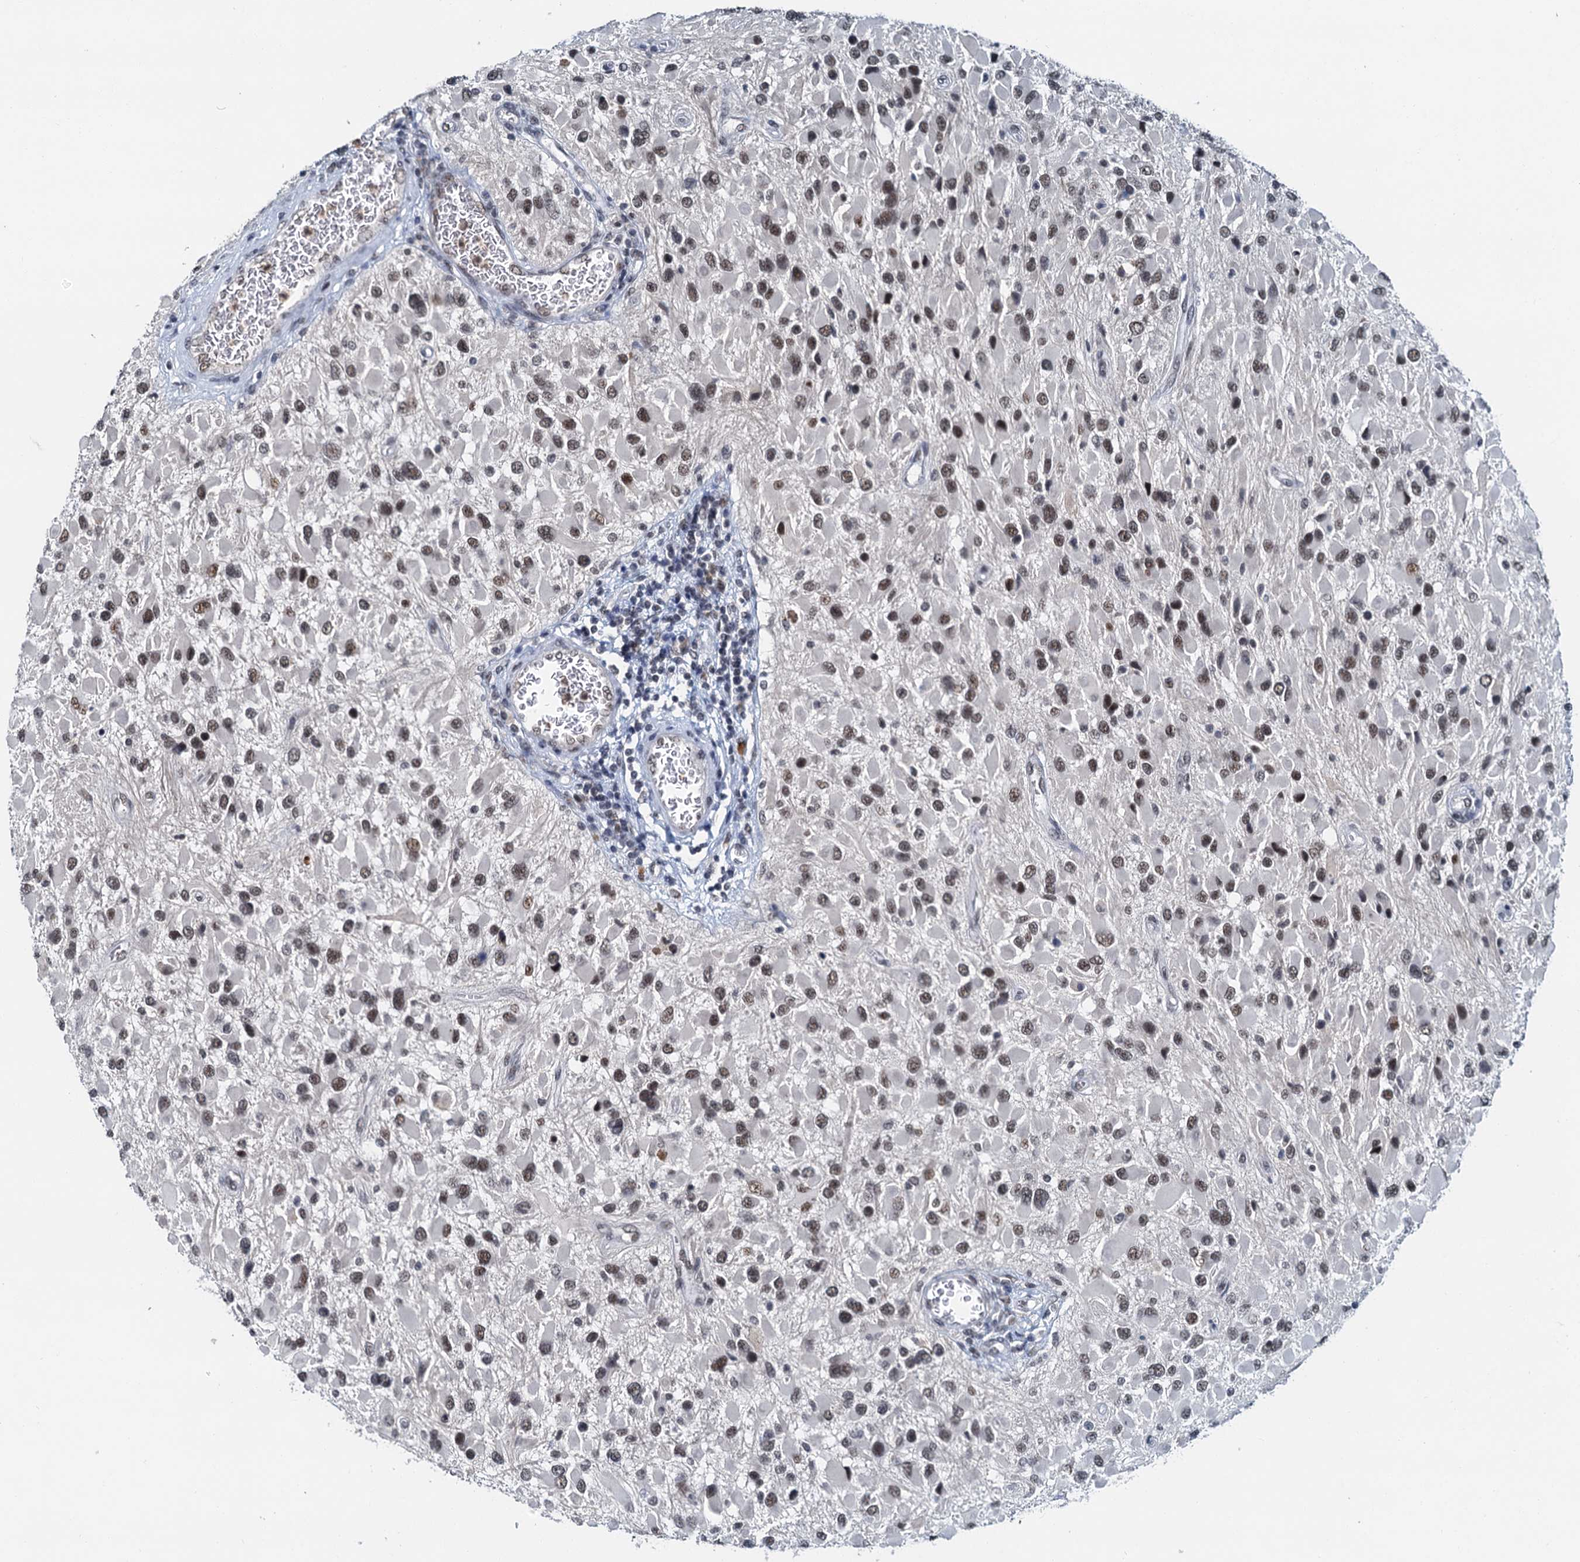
{"staining": {"intensity": "moderate", "quantity": ">75%", "location": "nuclear"}, "tissue": "glioma", "cell_type": "Tumor cells", "image_type": "cancer", "snomed": [{"axis": "morphology", "description": "Glioma, malignant, High grade"}, {"axis": "topography", "description": "Brain"}], "caption": "A brown stain highlights moderate nuclear expression of a protein in glioma tumor cells.", "gene": "SNRPD1", "patient": {"sex": "male", "age": 53}}